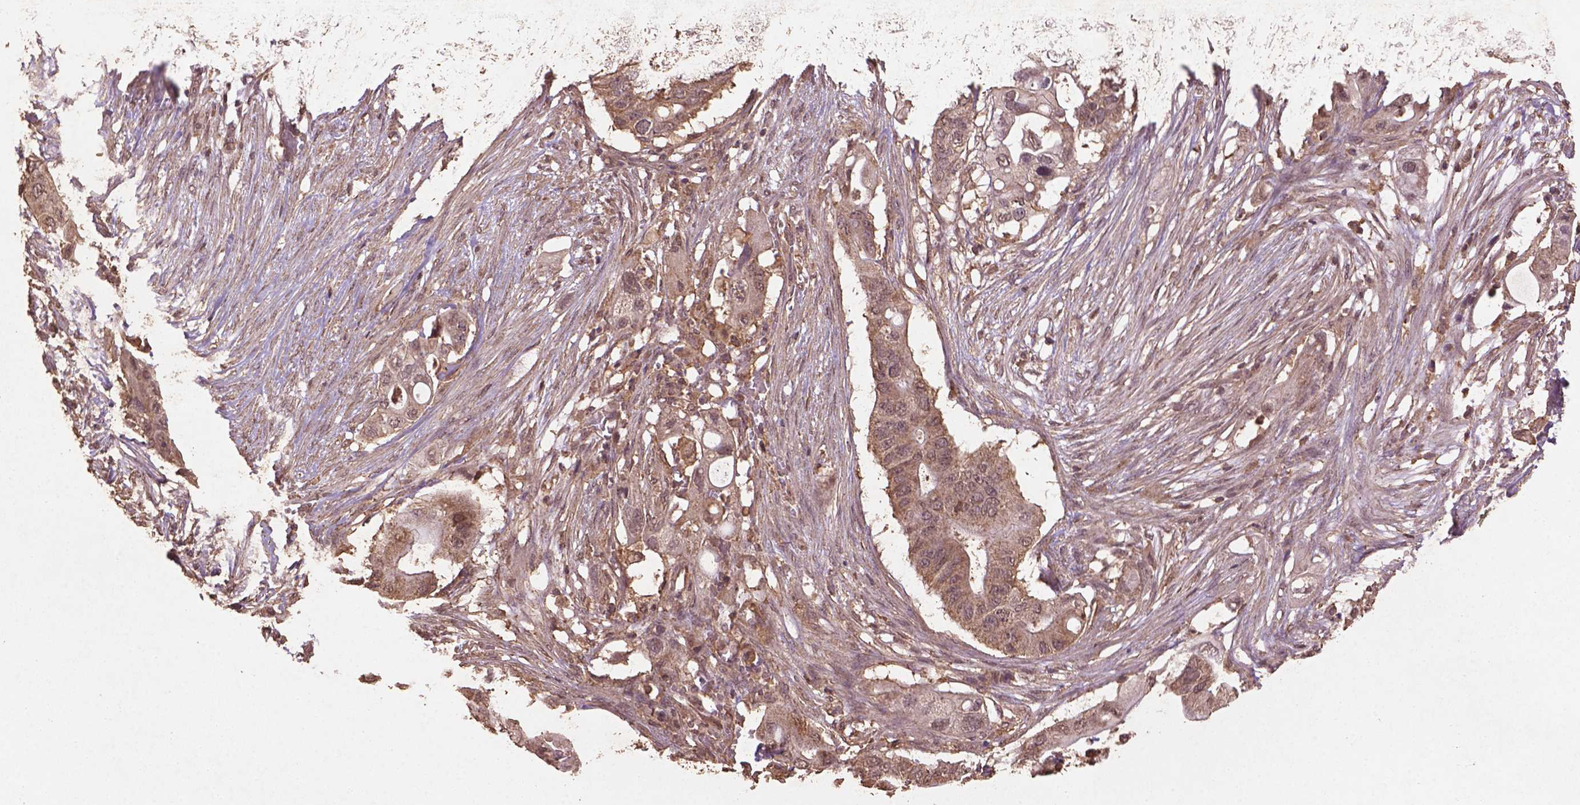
{"staining": {"intensity": "weak", "quantity": "25%-75%", "location": "cytoplasmic/membranous"}, "tissue": "pancreatic cancer", "cell_type": "Tumor cells", "image_type": "cancer", "snomed": [{"axis": "morphology", "description": "Adenocarcinoma, NOS"}, {"axis": "topography", "description": "Pancreas"}], "caption": "A photomicrograph showing weak cytoplasmic/membranous staining in approximately 25%-75% of tumor cells in adenocarcinoma (pancreatic), as visualized by brown immunohistochemical staining.", "gene": "BABAM1", "patient": {"sex": "female", "age": 72}}